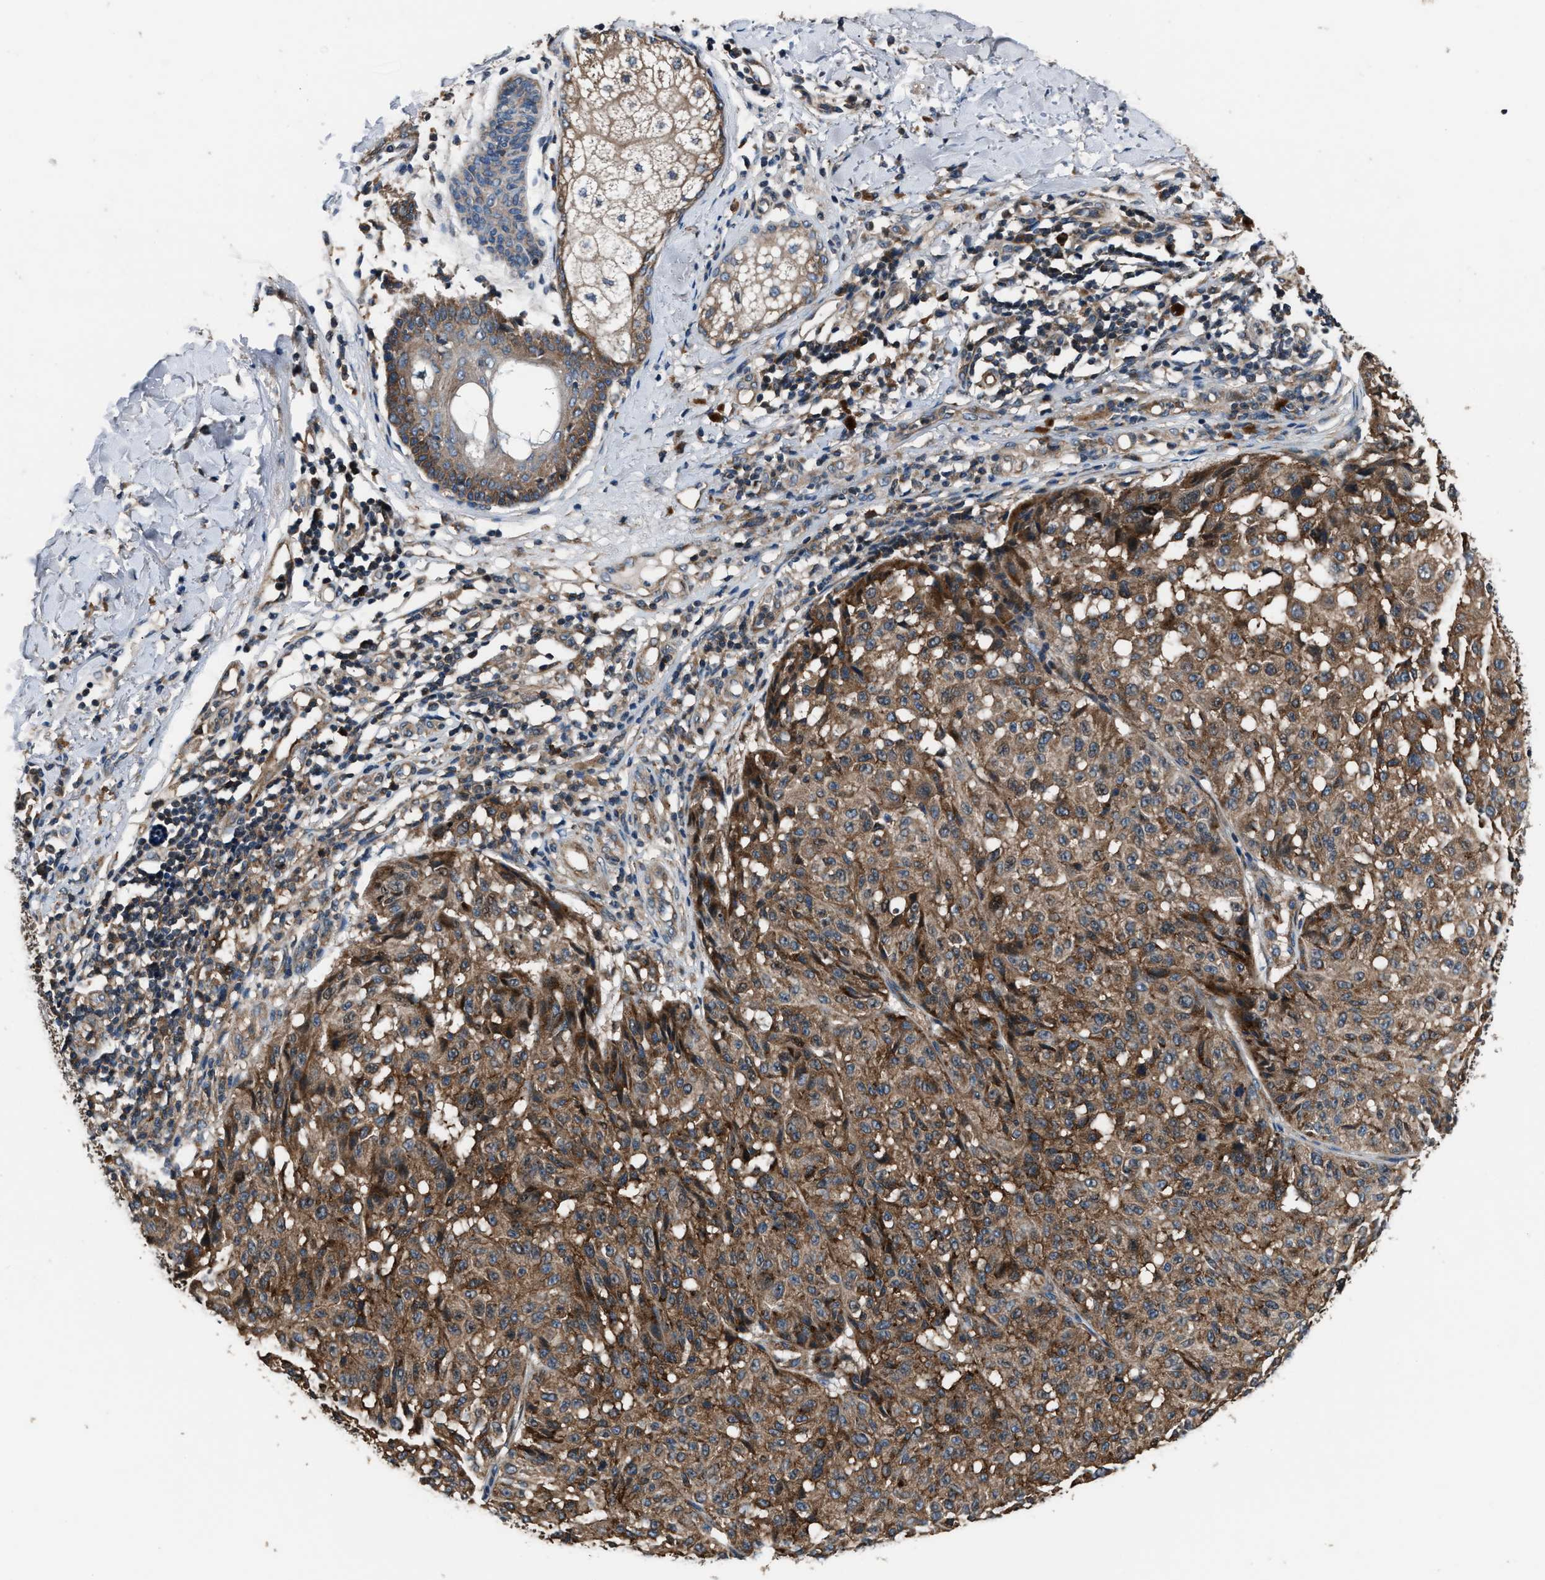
{"staining": {"intensity": "moderate", "quantity": ">75%", "location": "cytoplasmic/membranous"}, "tissue": "melanoma", "cell_type": "Tumor cells", "image_type": "cancer", "snomed": [{"axis": "morphology", "description": "Malignant melanoma, NOS"}, {"axis": "topography", "description": "Skin"}], "caption": "Immunohistochemical staining of human melanoma displays moderate cytoplasmic/membranous protein staining in approximately >75% of tumor cells.", "gene": "IMPDH2", "patient": {"sex": "female", "age": 46}}